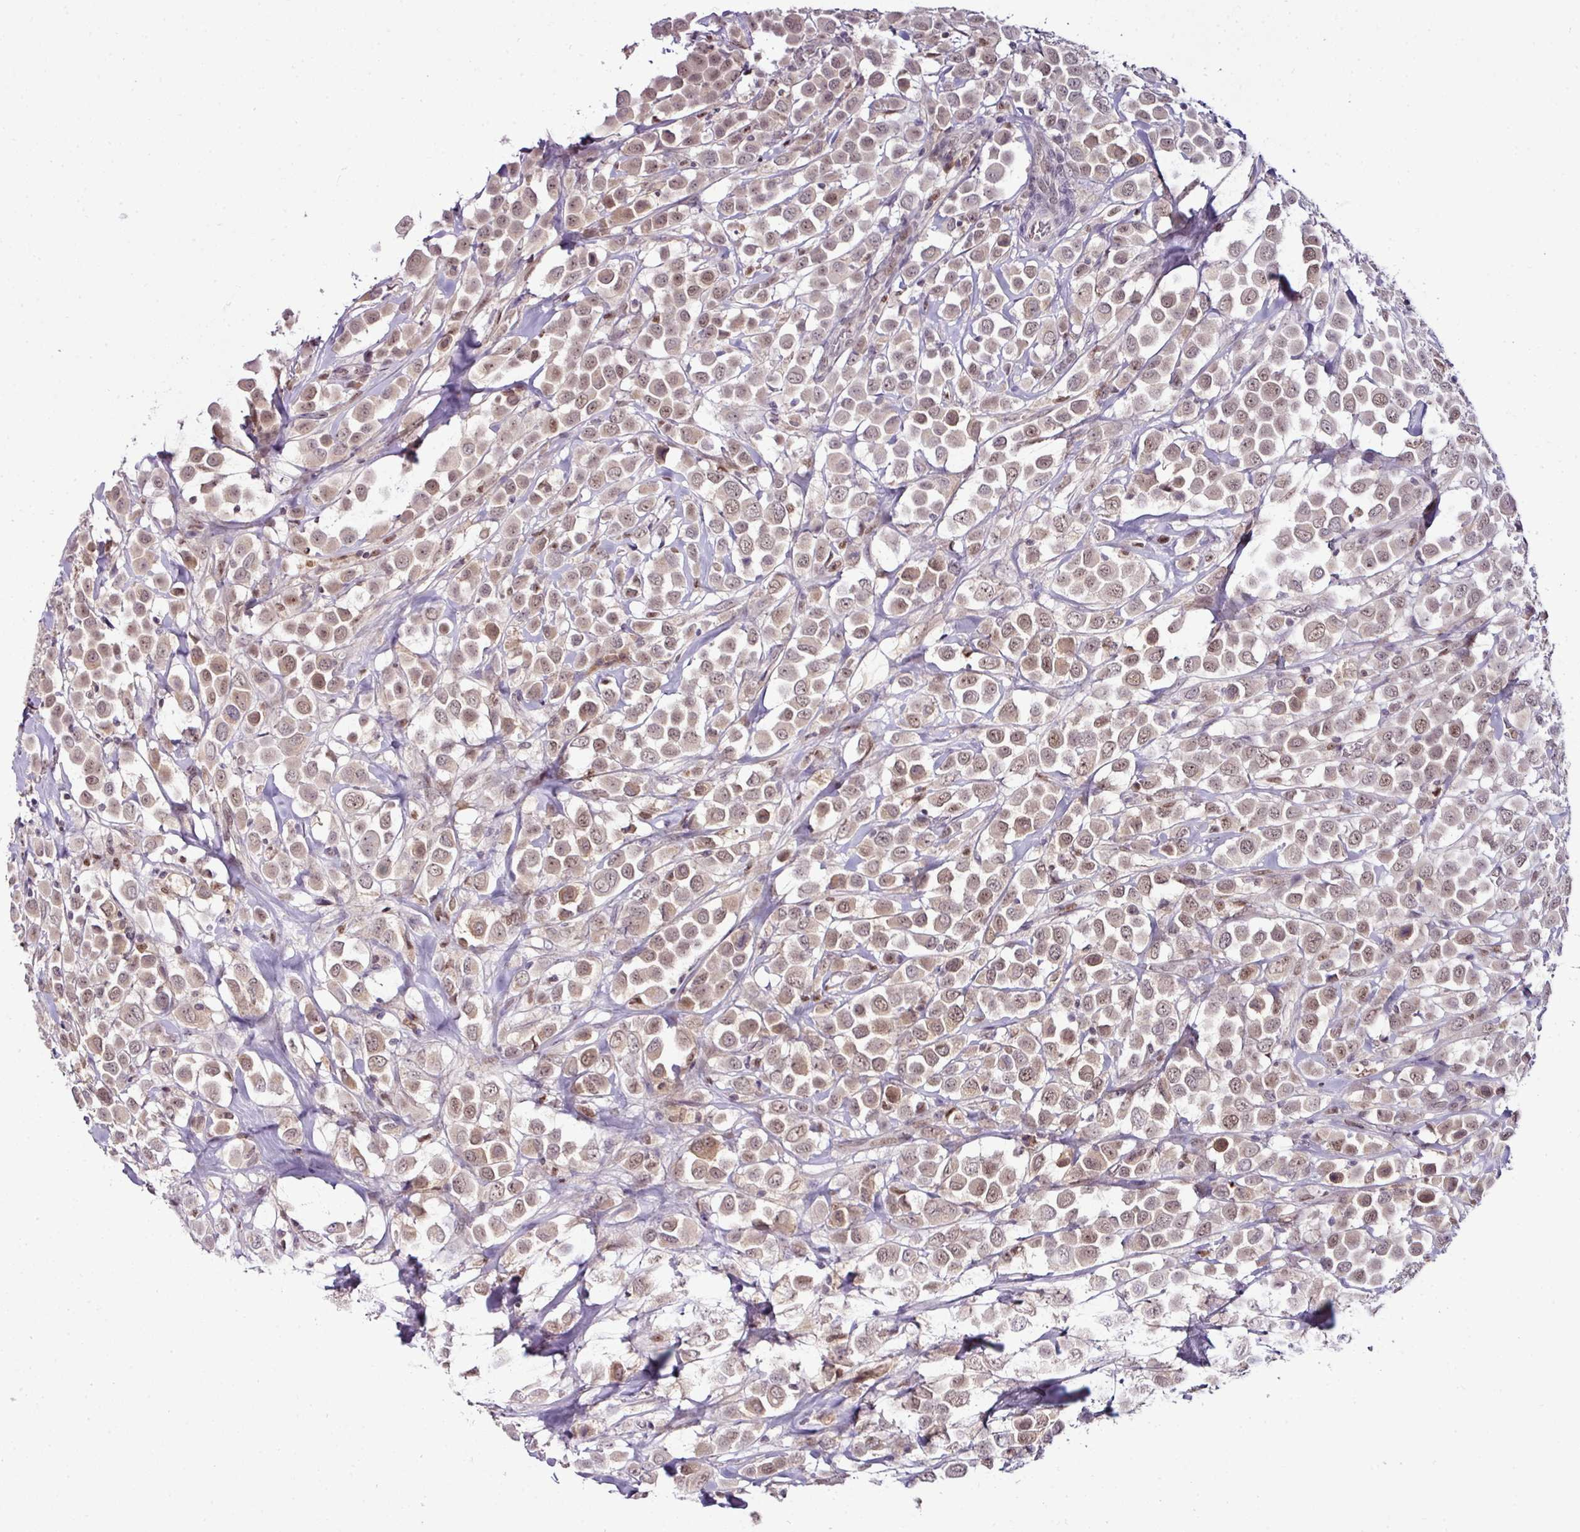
{"staining": {"intensity": "weak", "quantity": ">75%", "location": "cytoplasmic/membranous,nuclear"}, "tissue": "breast cancer", "cell_type": "Tumor cells", "image_type": "cancer", "snomed": [{"axis": "morphology", "description": "Duct carcinoma"}, {"axis": "topography", "description": "Breast"}], "caption": "Immunohistochemical staining of breast invasive ductal carcinoma displays low levels of weak cytoplasmic/membranous and nuclear protein positivity in approximately >75% of tumor cells. Using DAB (3,3'-diaminobenzidine) (brown) and hematoxylin (blue) stains, captured at high magnification using brightfield microscopy.", "gene": "KLF16", "patient": {"sex": "female", "age": 61}}